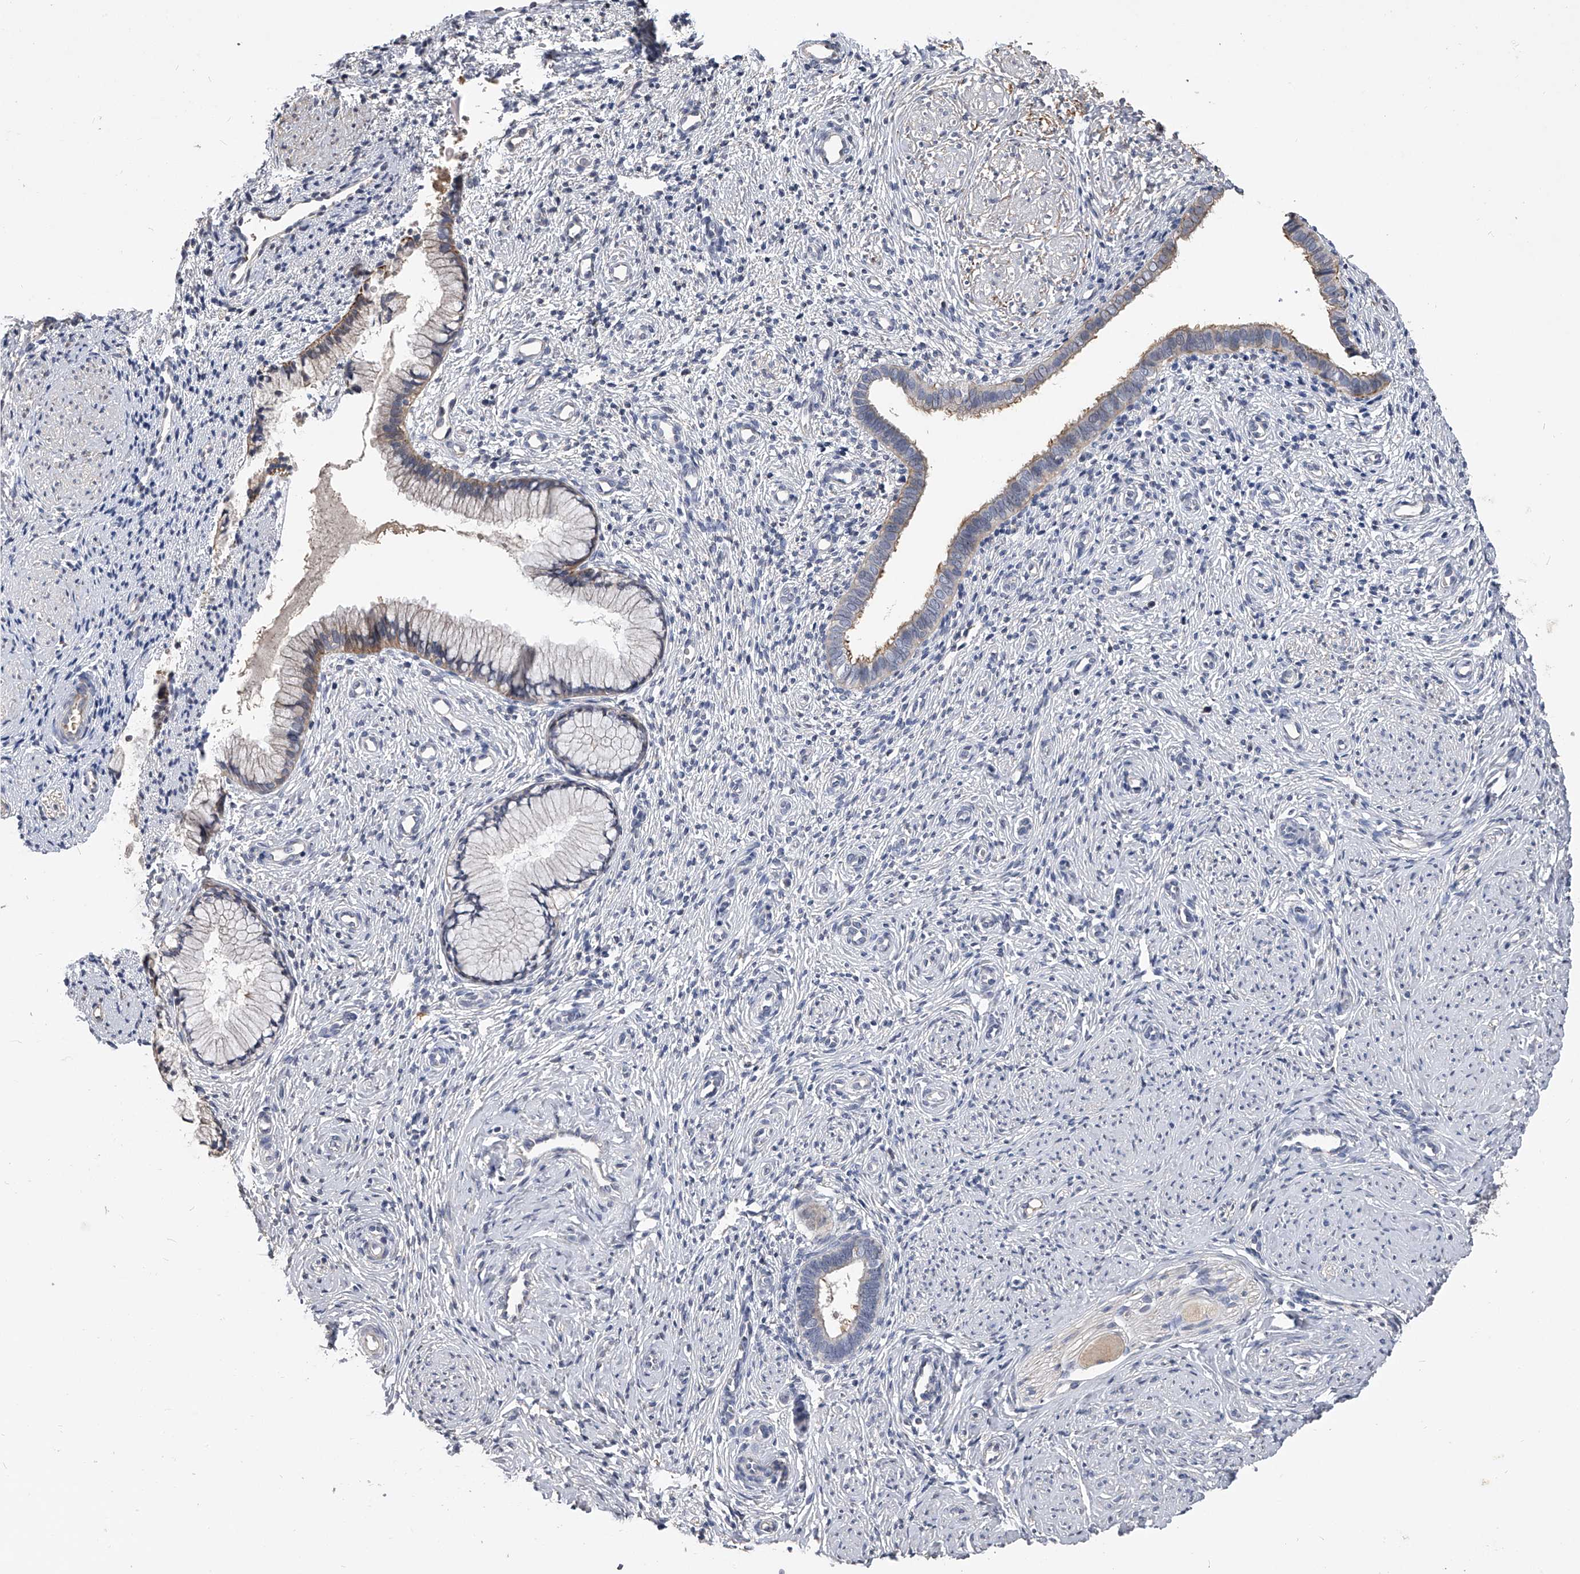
{"staining": {"intensity": "weak", "quantity": "25%-75%", "location": "cytoplasmic/membranous"}, "tissue": "cervix", "cell_type": "Glandular cells", "image_type": "normal", "snomed": [{"axis": "morphology", "description": "Normal tissue, NOS"}, {"axis": "topography", "description": "Cervix"}], "caption": "Cervix stained for a protein (brown) displays weak cytoplasmic/membranous positive expression in approximately 25%-75% of glandular cells.", "gene": "MDN1", "patient": {"sex": "female", "age": 27}}